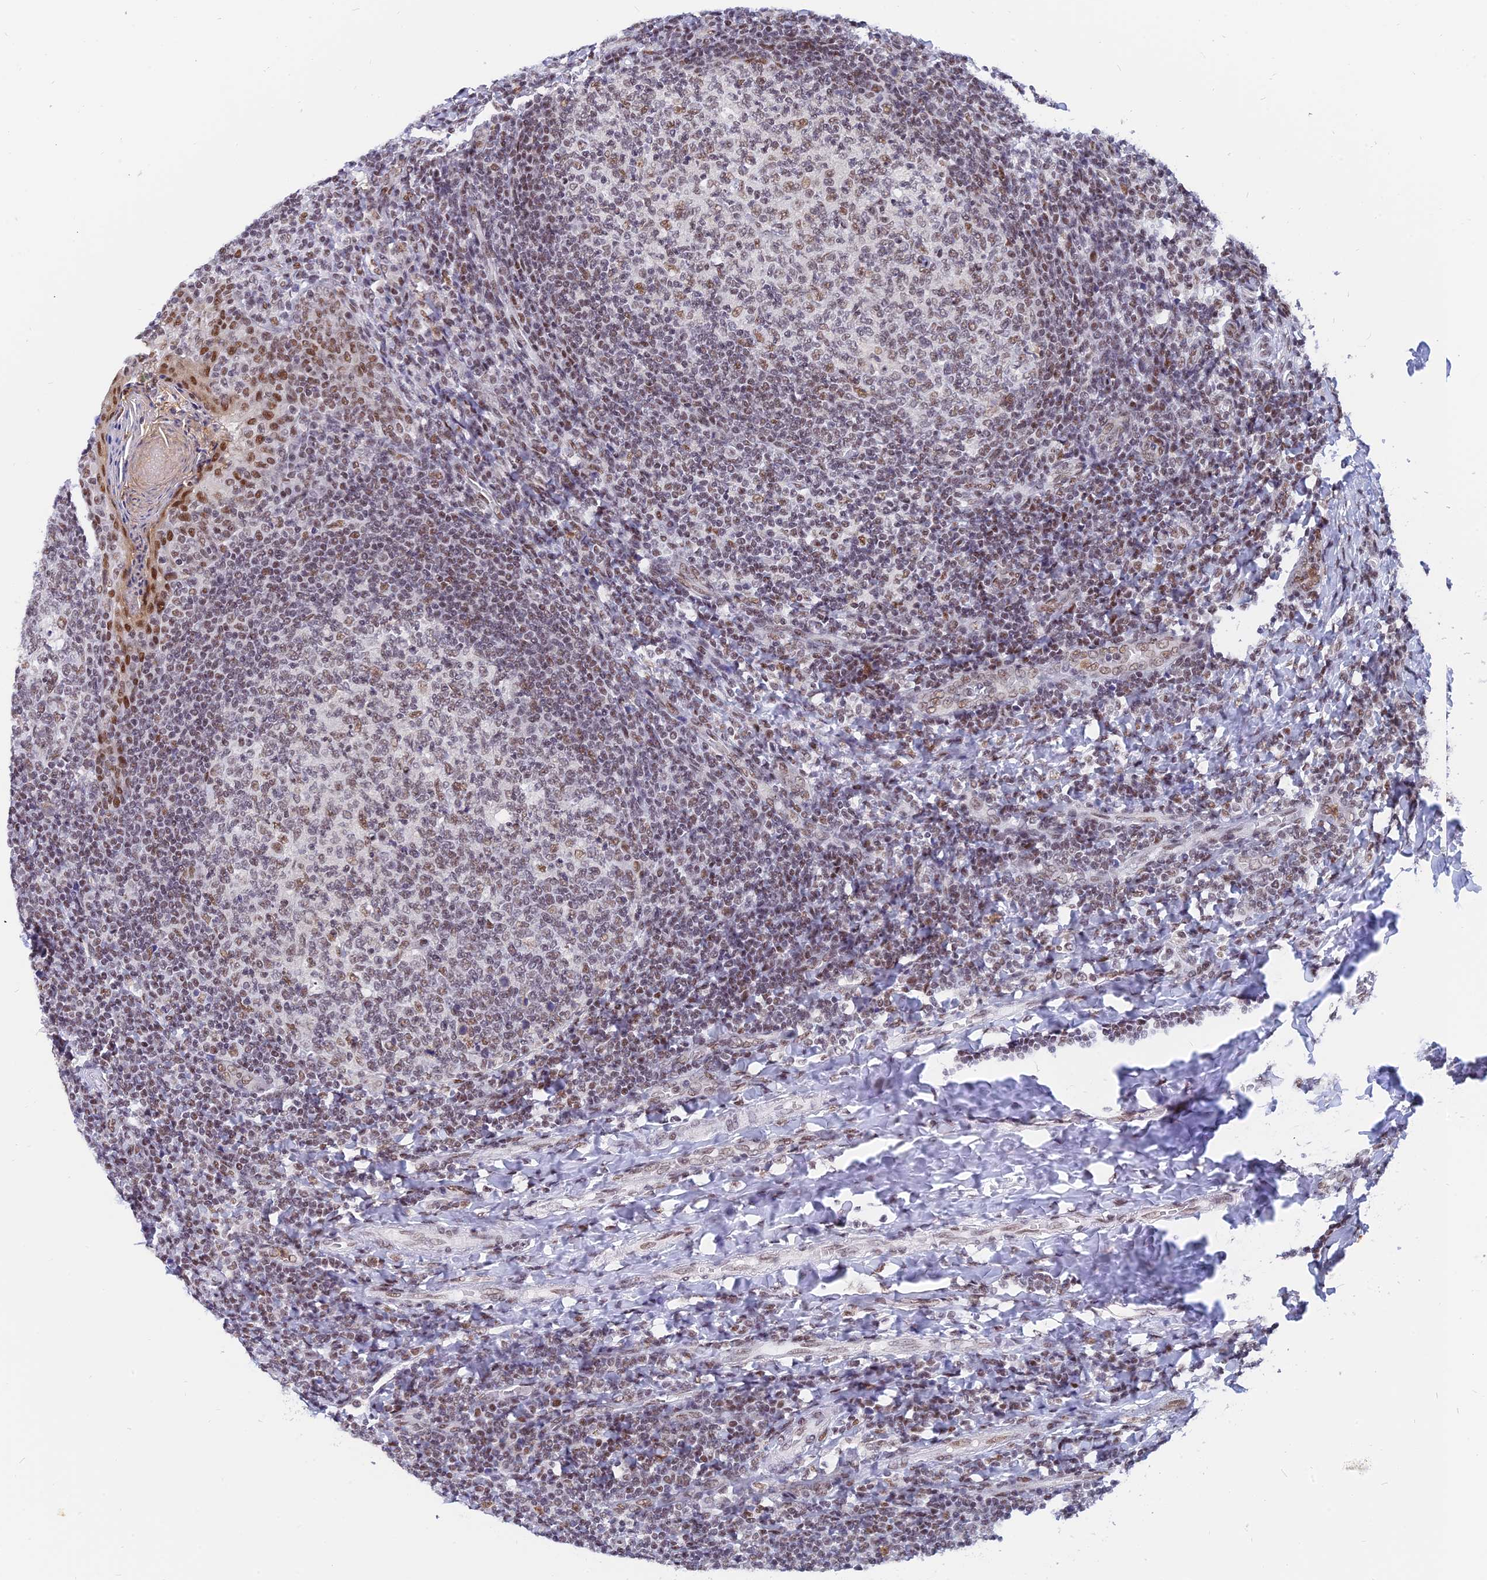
{"staining": {"intensity": "moderate", "quantity": "25%-75%", "location": "nuclear"}, "tissue": "tonsil", "cell_type": "Germinal center cells", "image_type": "normal", "snomed": [{"axis": "morphology", "description": "Normal tissue, NOS"}, {"axis": "topography", "description": "Tonsil"}], "caption": "Germinal center cells show medium levels of moderate nuclear expression in approximately 25%-75% of cells in benign tonsil.", "gene": "DPY30", "patient": {"sex": "female", "age": 19}}